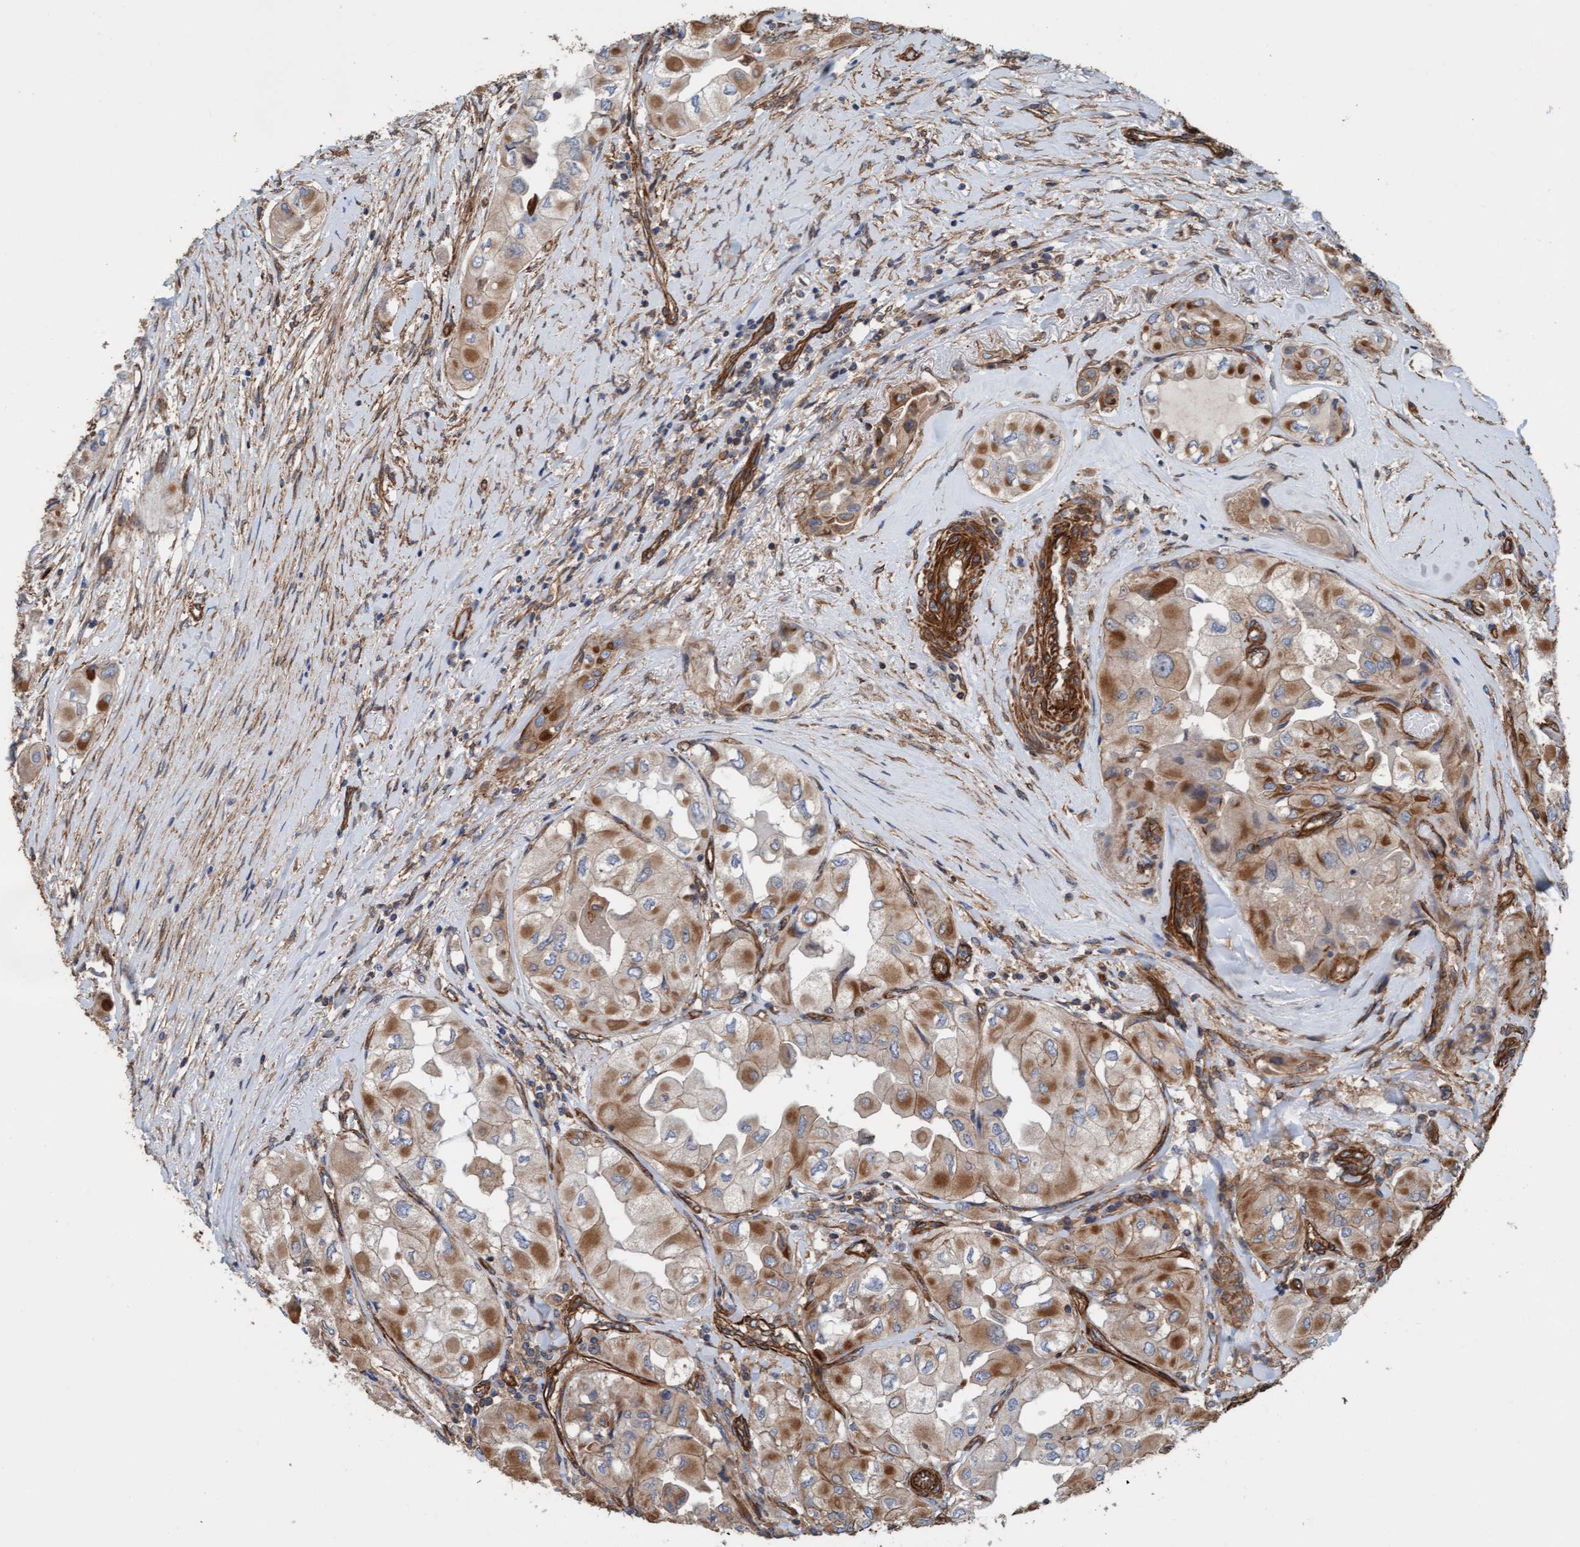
{"staining": {"intensity": "moderate", "quantity": ">75%", "location": "cytoplasmic/membranous"}, "tissue": "thyroid cancer", "cell_type": "Tumor cells", "image_type": "cancer", "snomed": [{"axis": "morphology", "description": "Papillary adenocarcinoma, NOS"}, {"axis": "topography", "description": "Thyroid gland"}], "caption": "There is medium levels of moderate cytoplasmic/membranous positivity in tumor cells of thyroid cancer (papillary adenocarcinoma), as demonstrated by immunohistochemical staining (brown color).", "gene": "STXBP4", "patient": {"sex": "female", "age": 59}}